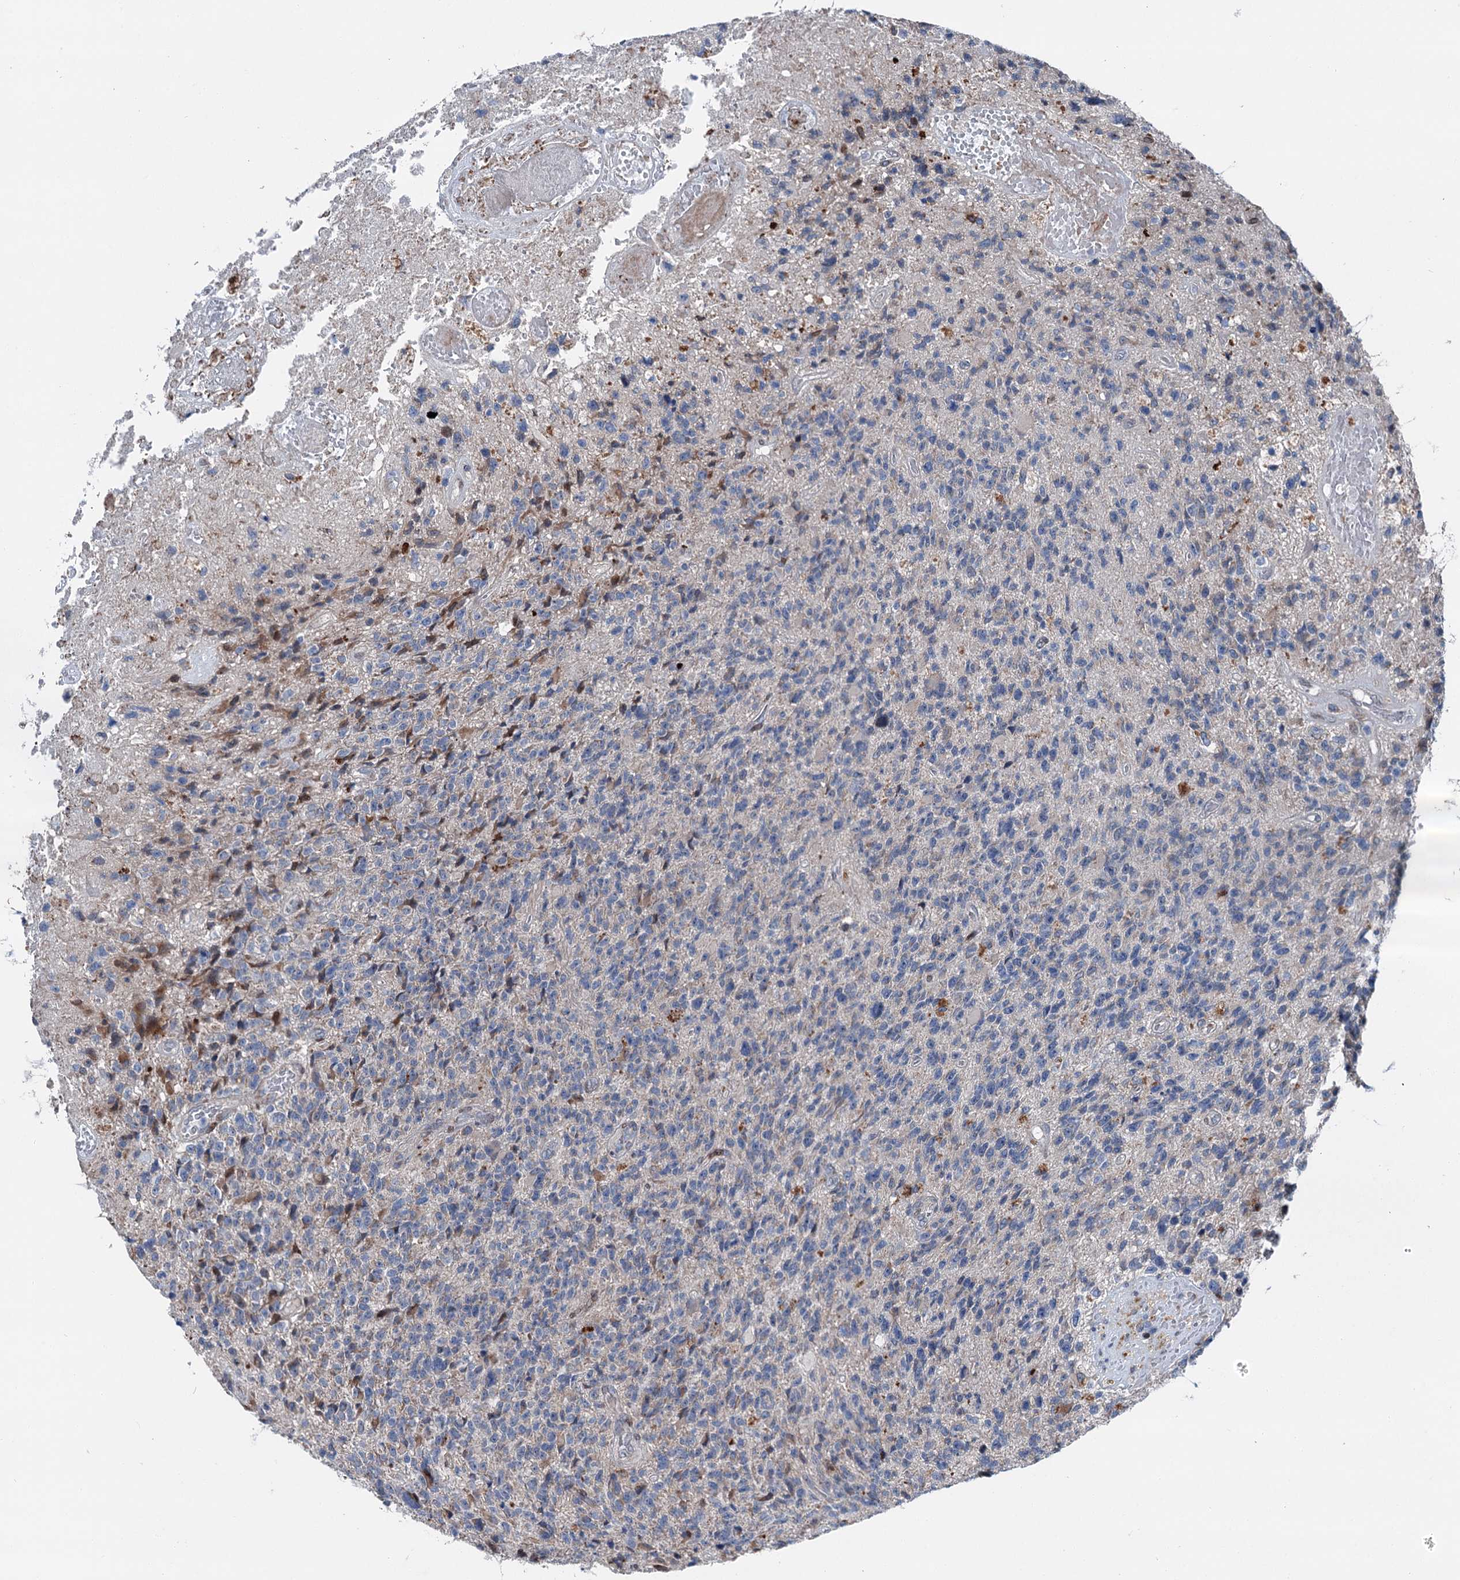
{"staining": {"intensity": "negative", "quantity": "none", "location": "none"}, "tissue": "glioma", "cell_type": "Tumor cells", "image_type": "cancer", "snomed": [{"axis": "morphology", "description": "Glioma, malignant, High grade"}, {"axis": "topography", "description": "Brain"}], "caption": "Protein analysis of glioma reveals no significant positivity in tumor cells.", "gene": "MRPL14", "patient": {"sex": "male", "age": 76}}